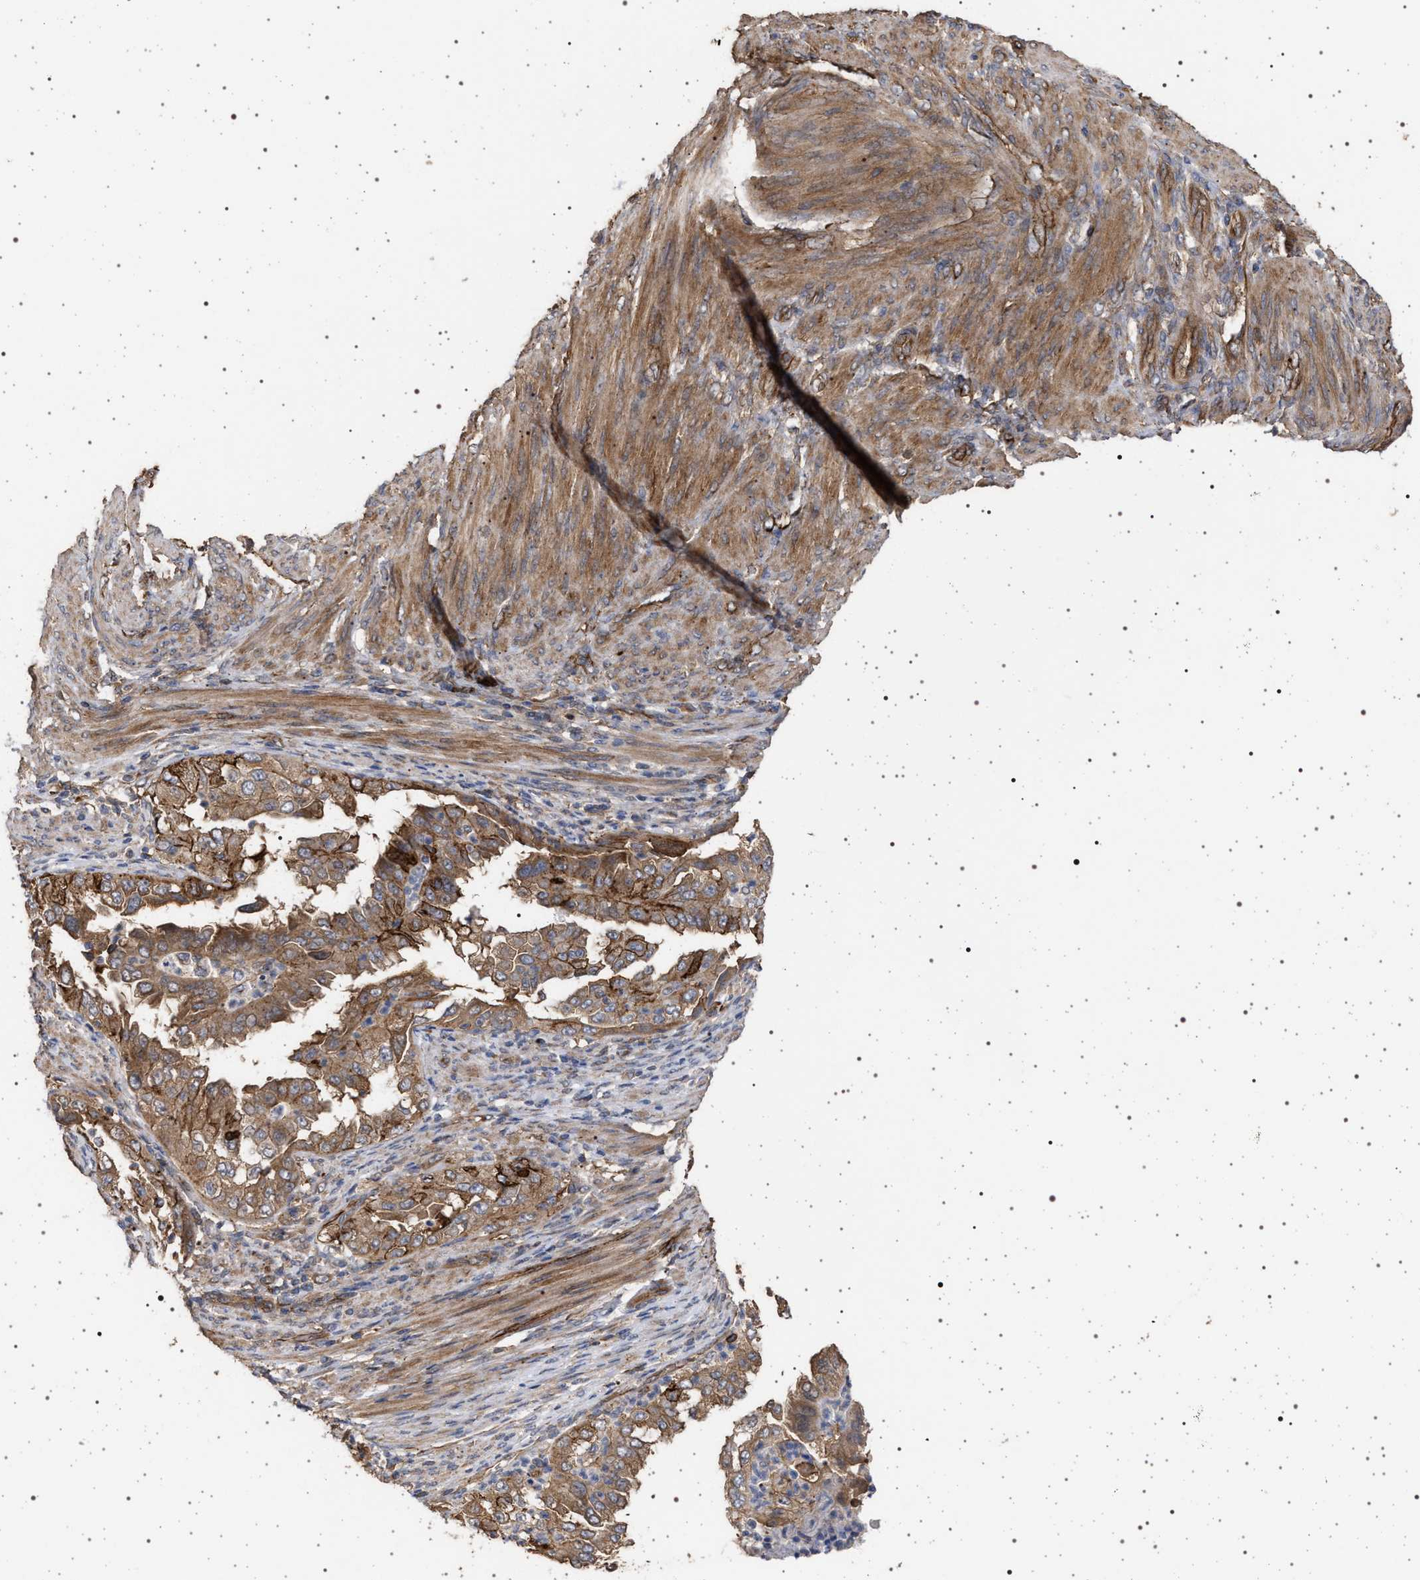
{"staining": {"intensity": "moderate", "quantity": ">75%", "location": "cytoplasmic/membranous"}, "tissue": "endometrial cancer", "cell_type": "Tumor cells", "image_type": "cancer", "snomed": [{"axis": "morphology", "description": "Adenocarcinoma, NOS"}, {"axis": "topography", "description": "Endometrium"}], "caption": "Protein analysis of endometrial adenocarcinoma tissue displays moderate cytoplasmic/membranous staining in approximately >75% of tumor cells. (IHC, brightfield microscopy, high magnification).", "gene": "IFT20", "patient": {"sex": "female", "age": 85}}